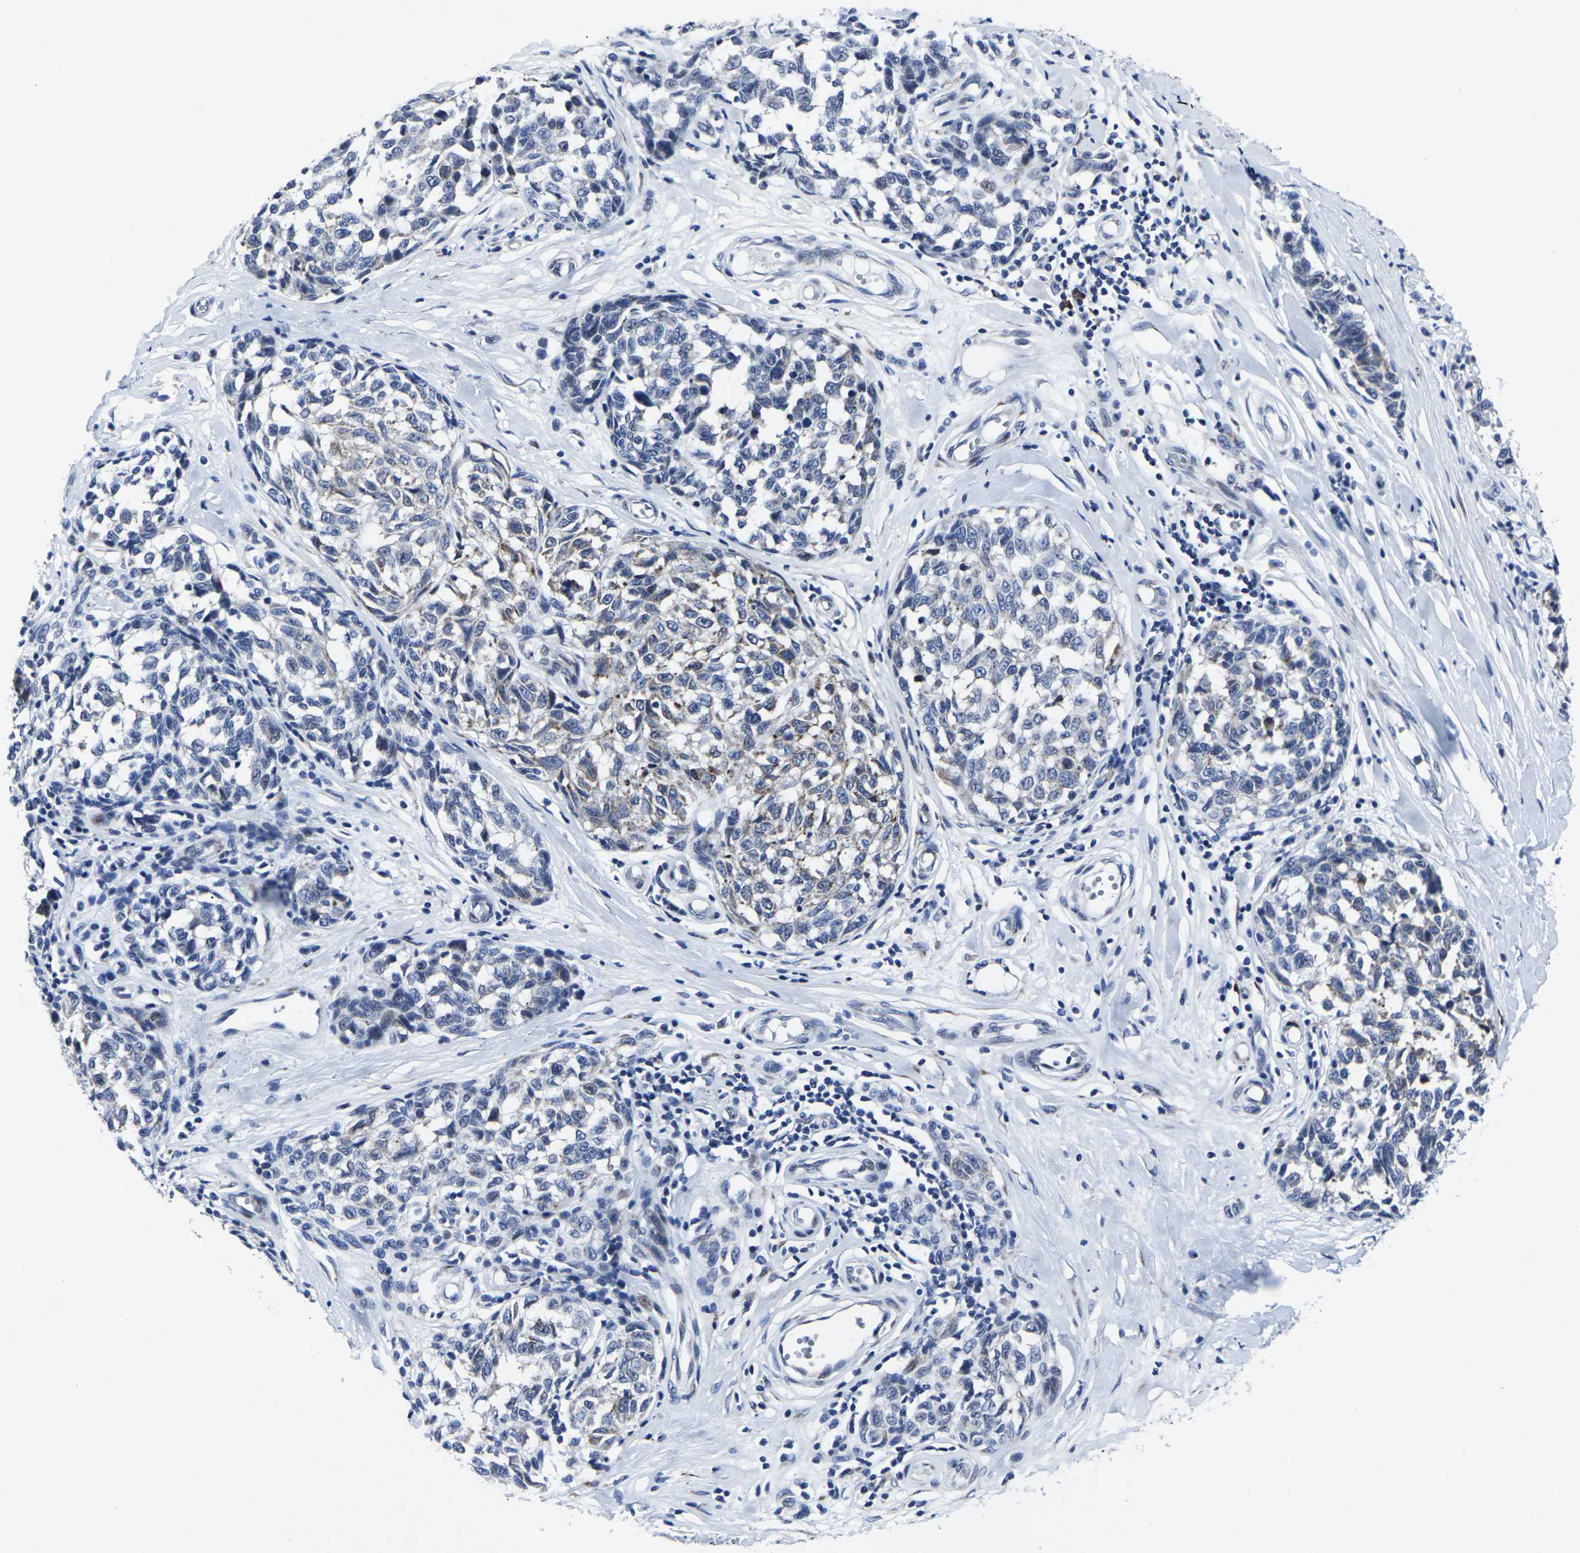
{"staining": {"intensity": "moderate", "quantity": "<25%", "location": "cytoplasmic/membranous"}, "tissue": "melanoma", "cell_type": "Tumor cells", "image_type": "cancer", "snomed": [{"axis": "morphology", "description": "Malignant melanoma, NOS"}, {"axis": "topography", "description": "Skin"}], "caption": "Moderate cytoplasmic/membranous staining is seen in approximately <25% of tumor cells in malignant melanoma.", "gene": "RPN1", "patient": {"sex": "female", "age": 64}}